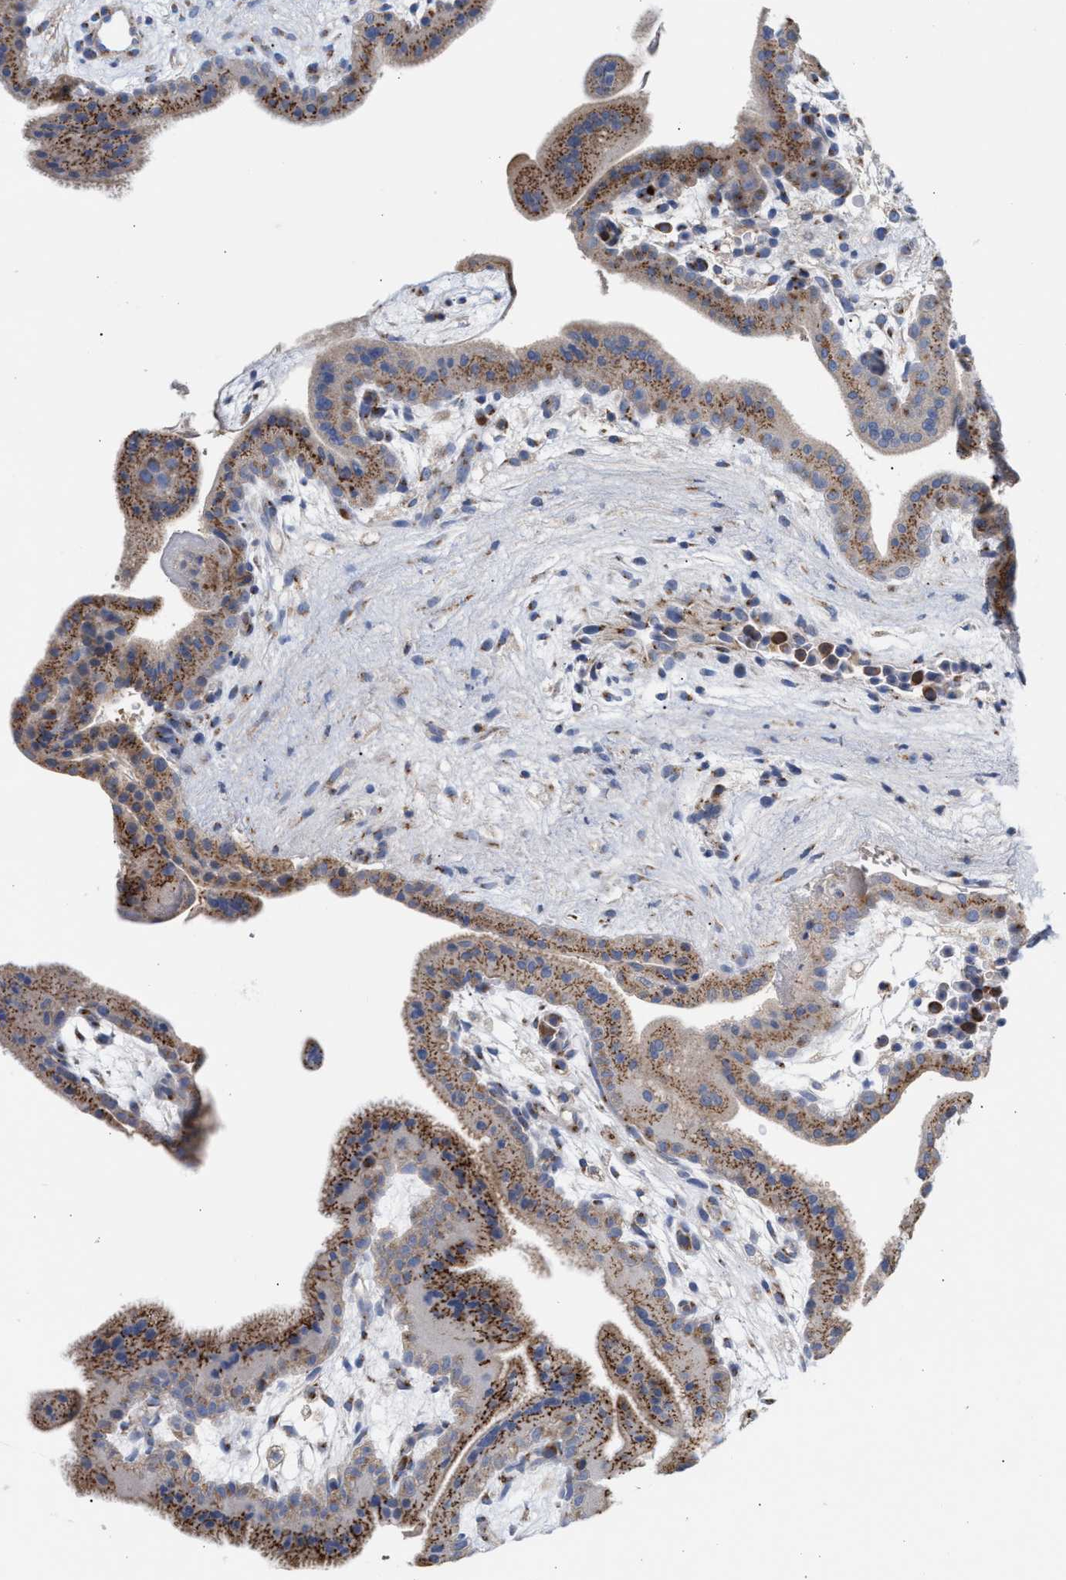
{"staining": {"intensity": "negative", "quantity": "none", "location": "none"}, "tissue": "placenta", "cell_type": "Decidual cells", "image_type": "normal", "snomed": [{"axis": "morphology", "description": "Normal tissue, NOS"}, {"axis": "topography", "description": "Placenta"}], "caption": "DAB immunohistochemical staining of normal human placenta displays no significant expression in decidual cells.", "gene": "CCL2", "patient": {"sex": "female", "age": 35}}